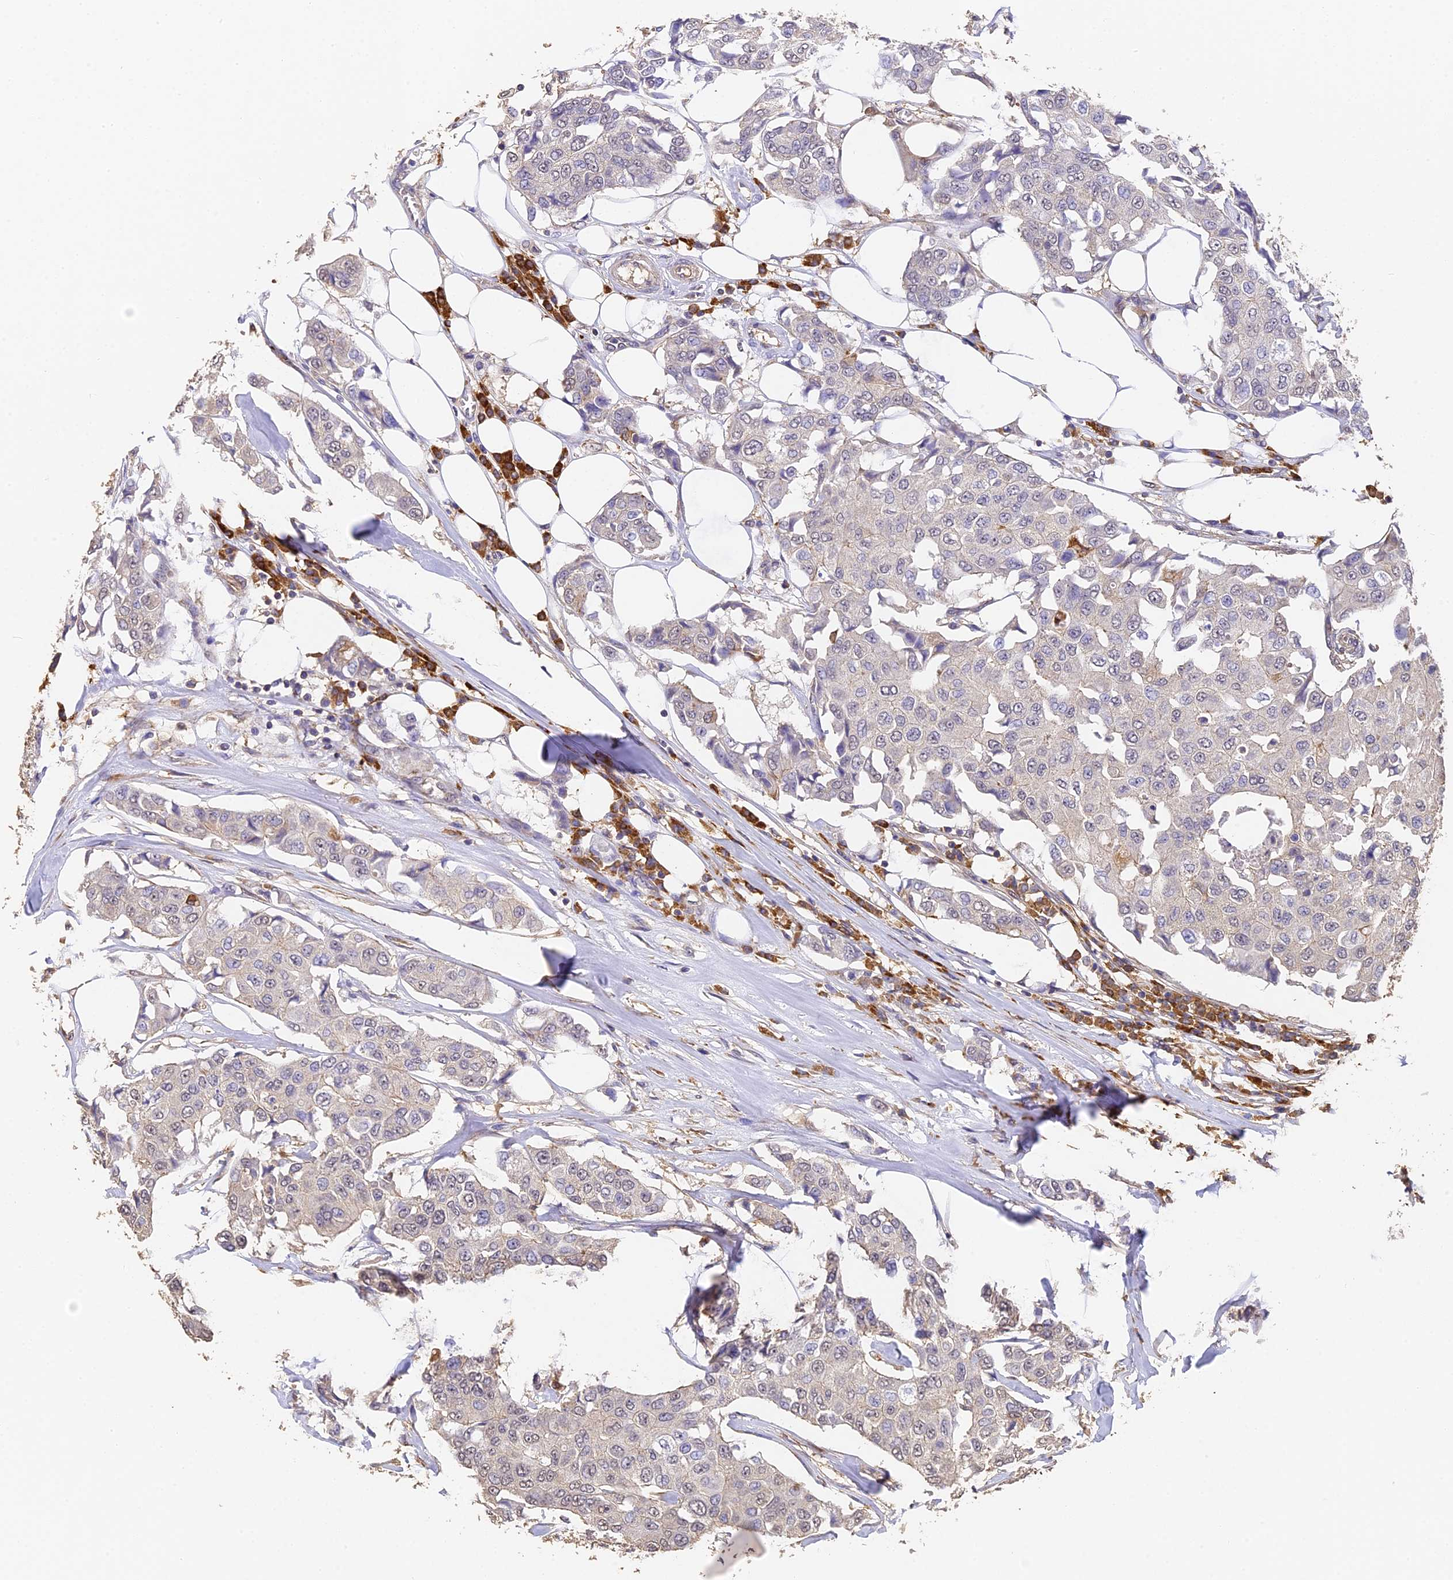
{"staining": {"intensity": "negative", "quantity": "none", "location": "none"}, "tissue": "breast cancer", "cell_type": "Tumor cells", "image_type": "cancer", "snomed": [{"axis": "morphology", "description": "Duct carcinoma"}, {"axis": "topography", "description": "Breast"}], "caption": "Immunohistochemical staining of breast cancer displays no significant expression in tumor cells.", "gene": "SLC11A1", "patient": {"sex": "female", "age": 80}}